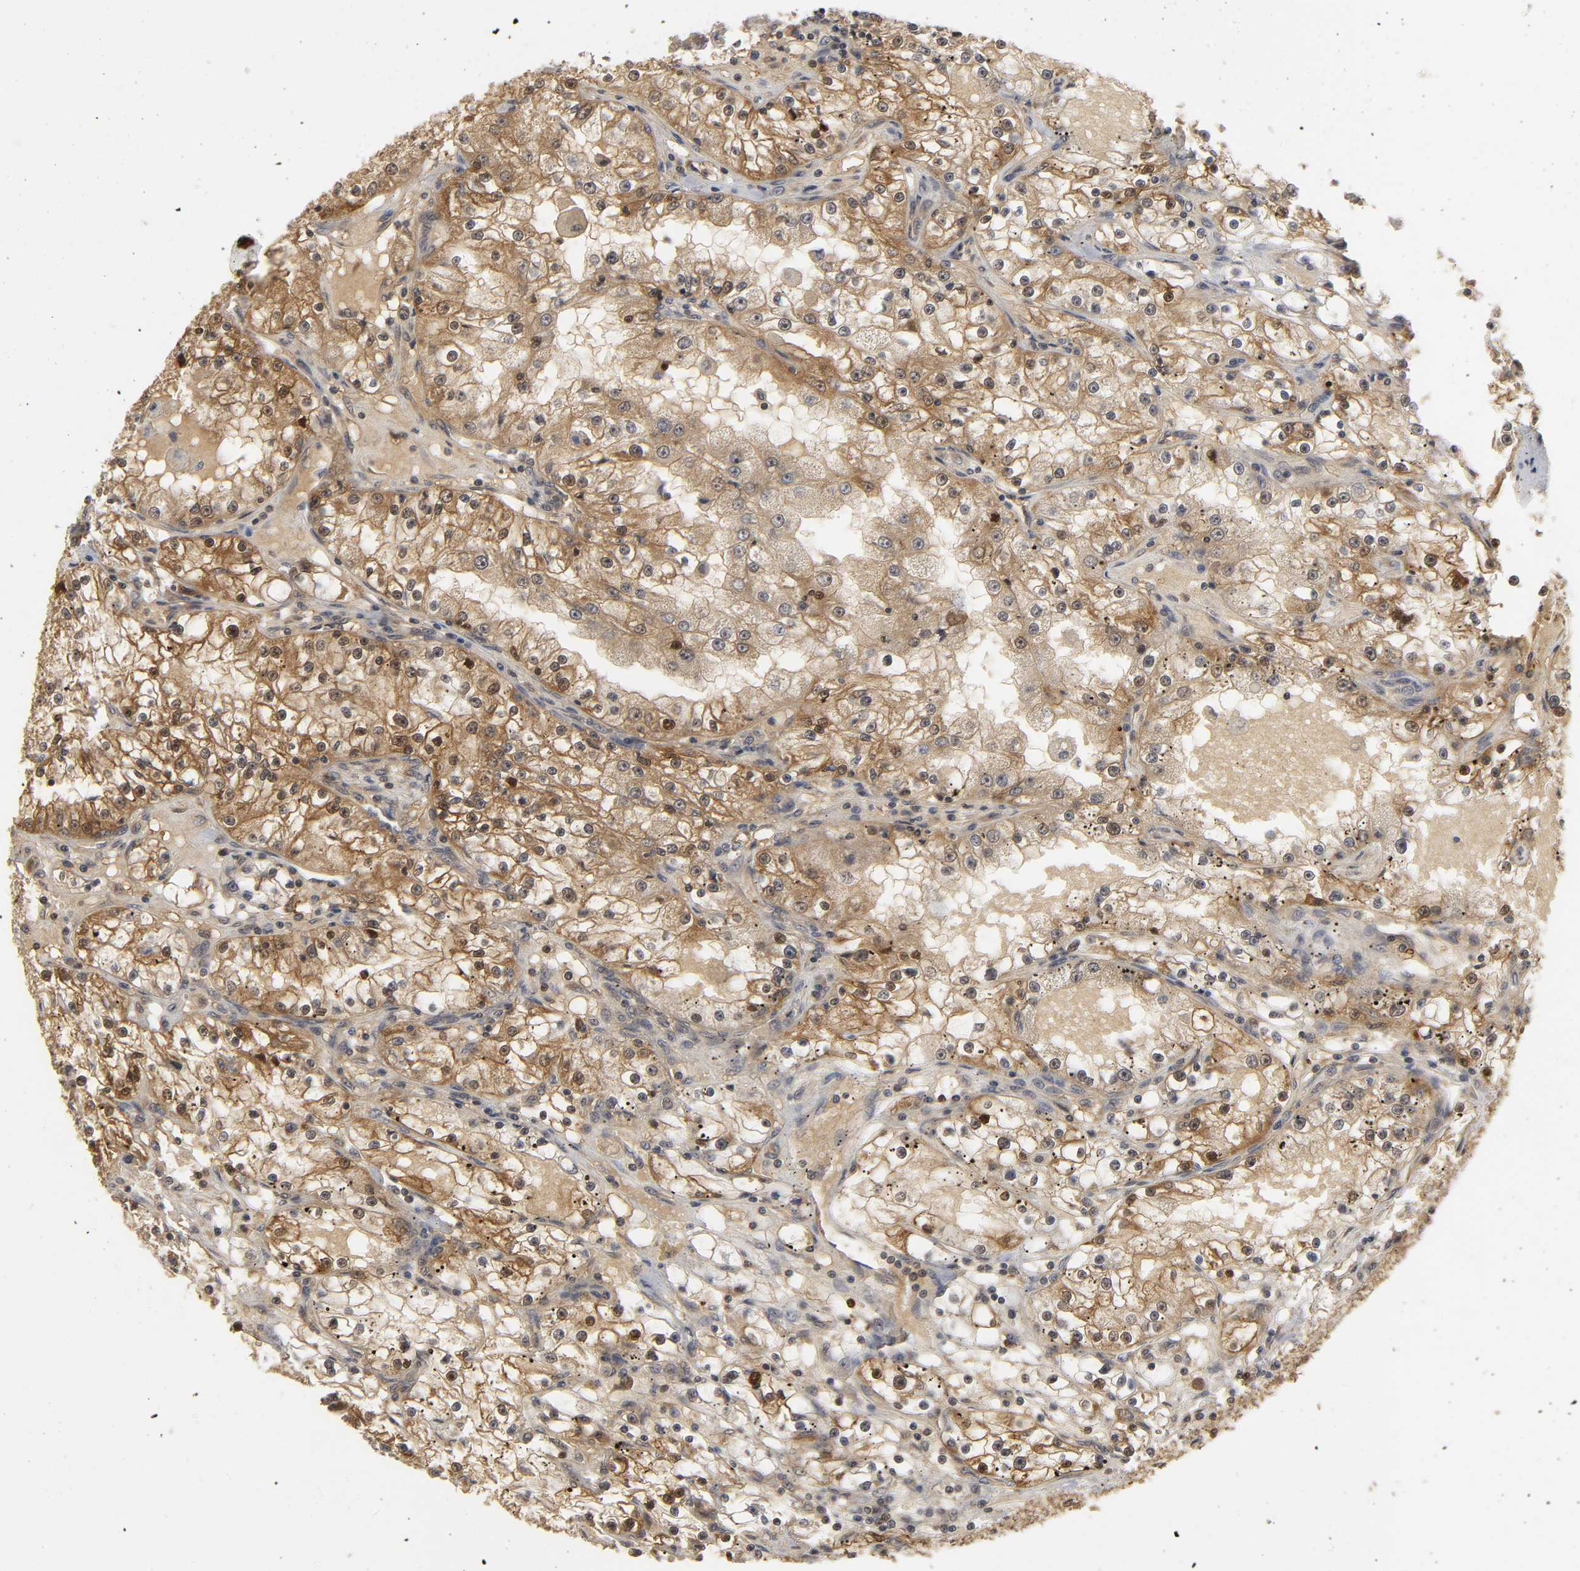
{"staining": {"intensity": "moderate", "quantity": ">75%", "location": "cytoplasmic/membranous,nuclear"}, "tissue": "renal cancer", "cell_type": "Tumor cells", "image_type": "cancer", "snomed": [{"axis": "morphology", "description": "Adenocarcinoma, NOS"}, {"axis": "topography", "description": "Kidney"}], "caption": "DAB immunohistochemical staining of renal cancer shows moderate cytoplasmic/membranous and nuclear protein positivity in about >75% of tumor cells. The staining is performed using DAB brown chromogen to label protein expression. The nuclei are counter-stained blue using hematoxylin.", "gene": "PARK7", "patient": {"sex": "male", "age": 56}}